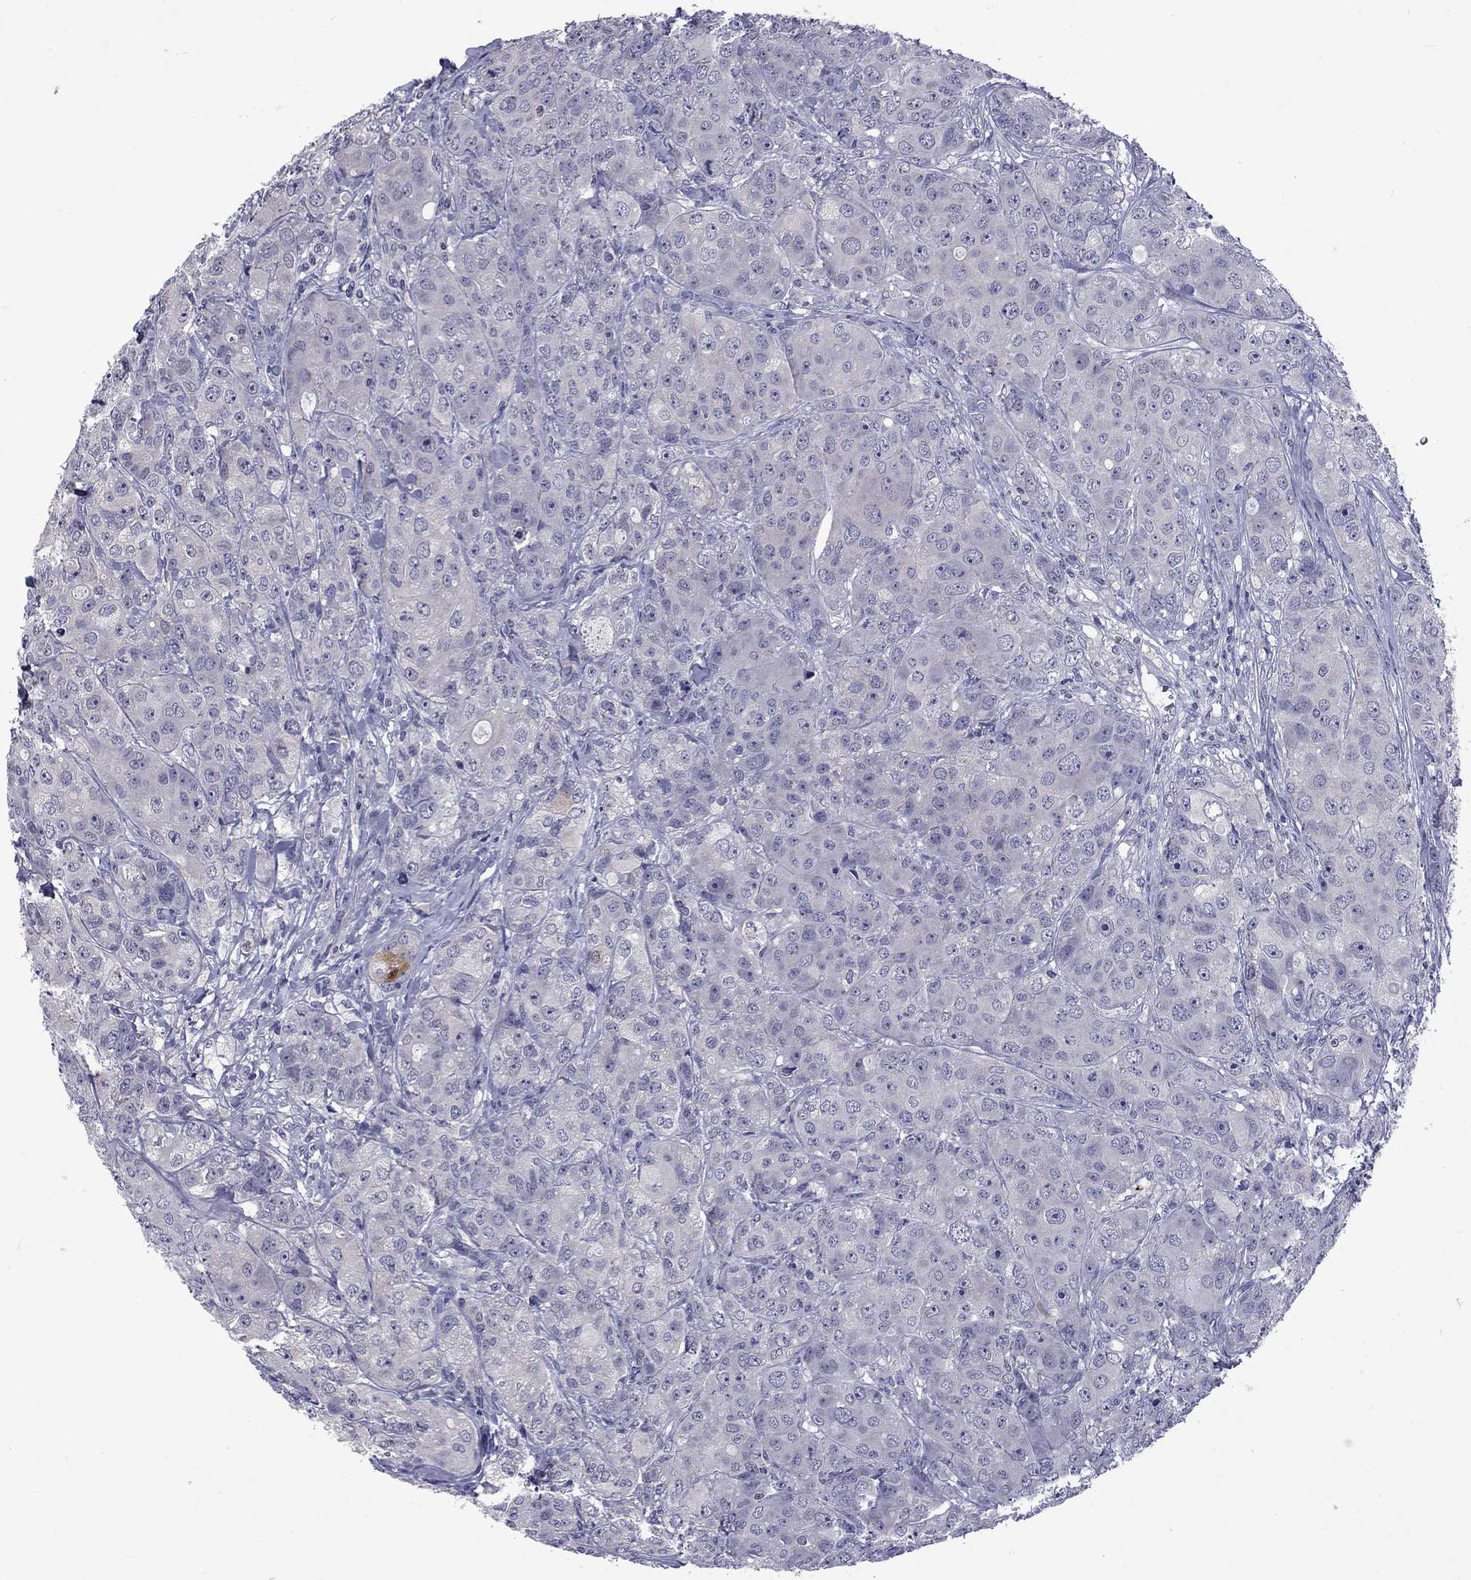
{"staining": {"intensity": "negative", "quantity": "none", "location": "none"}, "tissue": "breast cancer", "cell_type": "Tumor cells", "image_type": "cancer", "snomed": [{"axis": "morphology", "description": "Duct carcinoma"}, {"axis": "topography", "description": "Breast"}], "caption": "This is an immunohistochemistry (IHC) histopathology image of human invasive ductal carcinoma (breast). There is no positivity in tumor cells.", "gene": "SNTA1", "patient": {"sex": "female", "age": 43}}